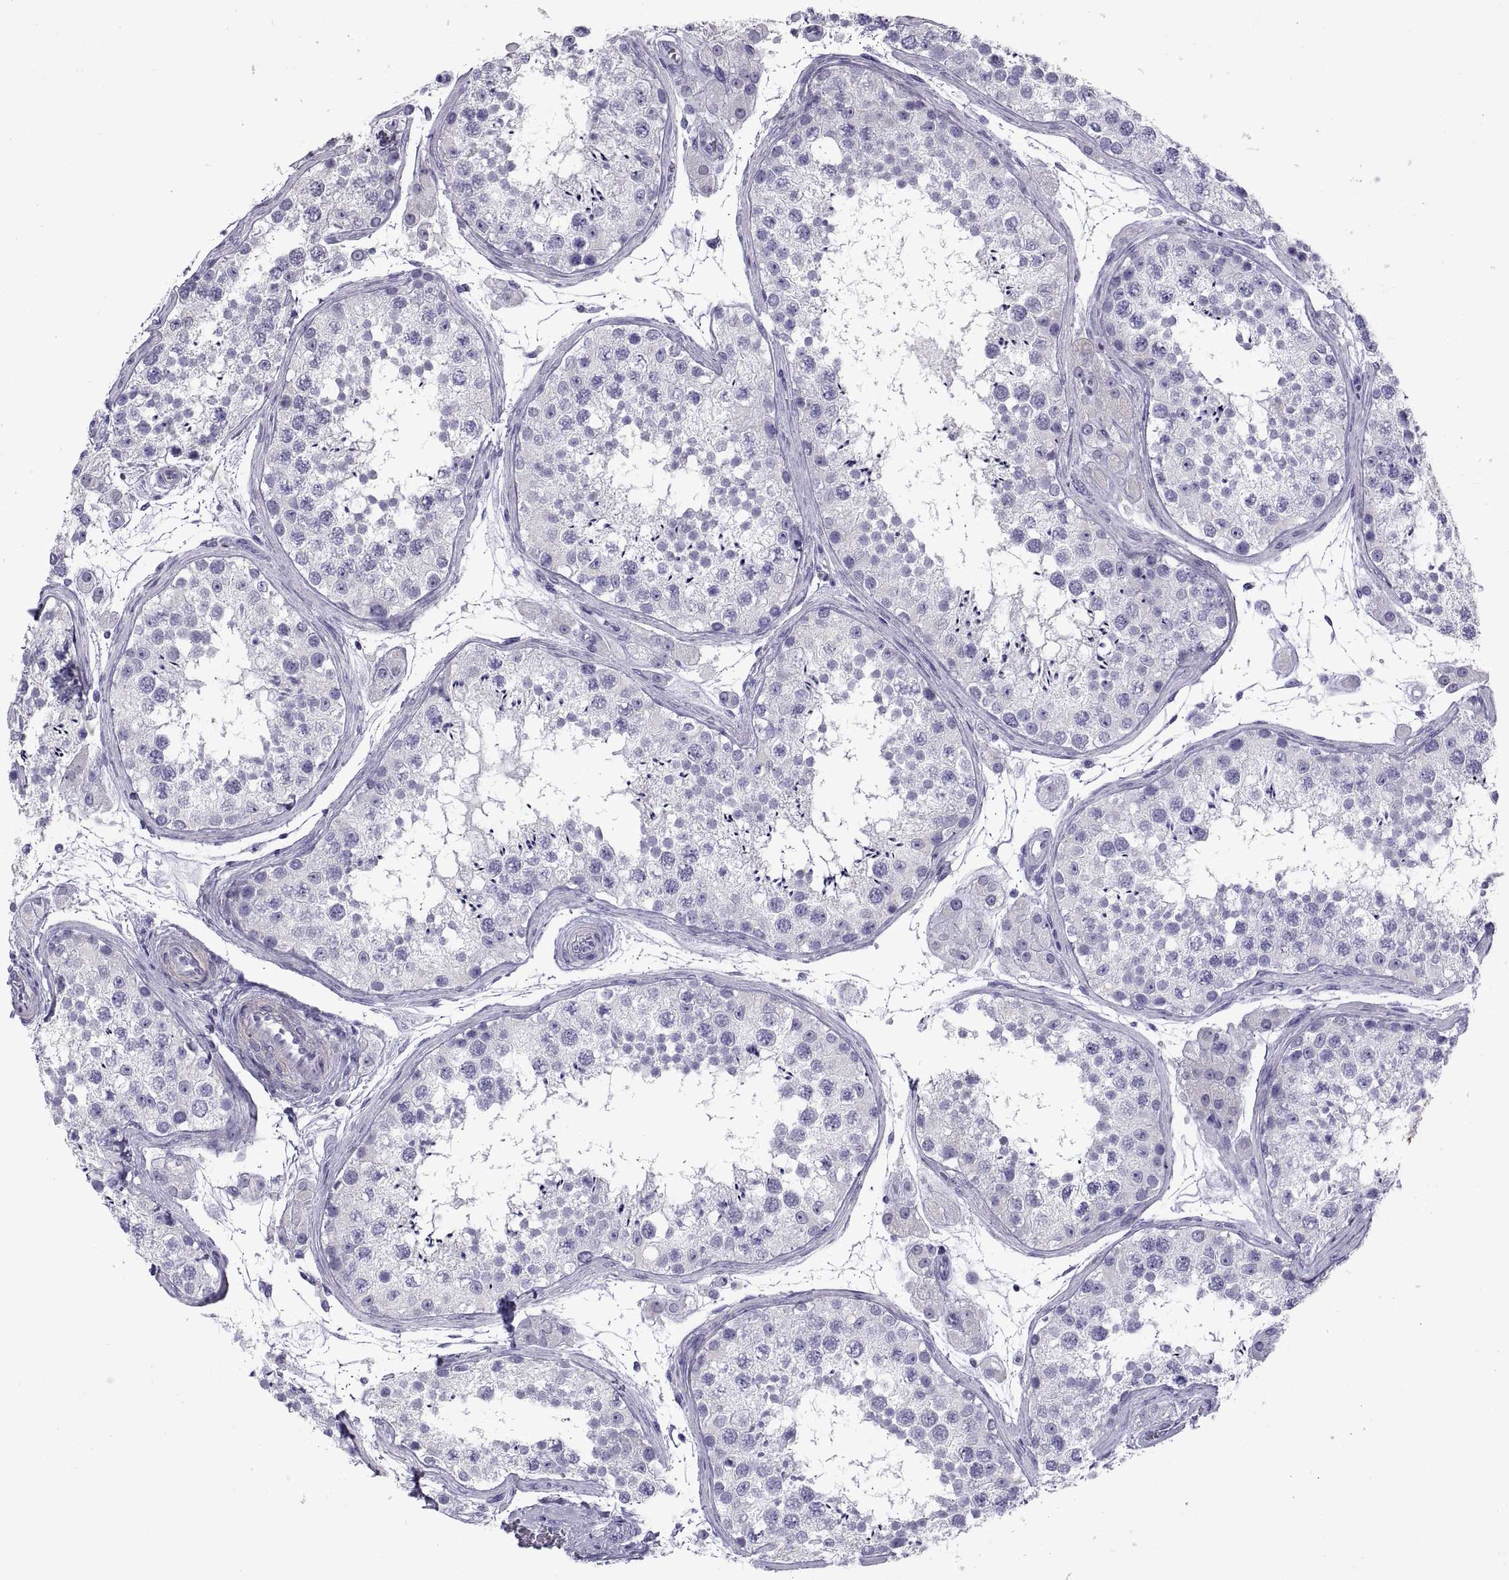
{"staining": {"intensity": "negative", "quantity": "none", "location": "none"}, "tissue": "testis", "cell_type": "Cells in seminiferous ducts", "image_type": "normal", "snomed": [{"axis": "morphology", "description": "Normal tissue, NOS"}, {"axis": "topography", "description": "Testis"}], "caption": "This histopathology image is of unremarkable testis stained with immunohistochemistry to label a protein in brown with the nuclei are counter-stained blue. There is no positivity in cells in seminiferous ducts.", "gene": "RGS20", "patient": {"sex": "male", "age": 41}}